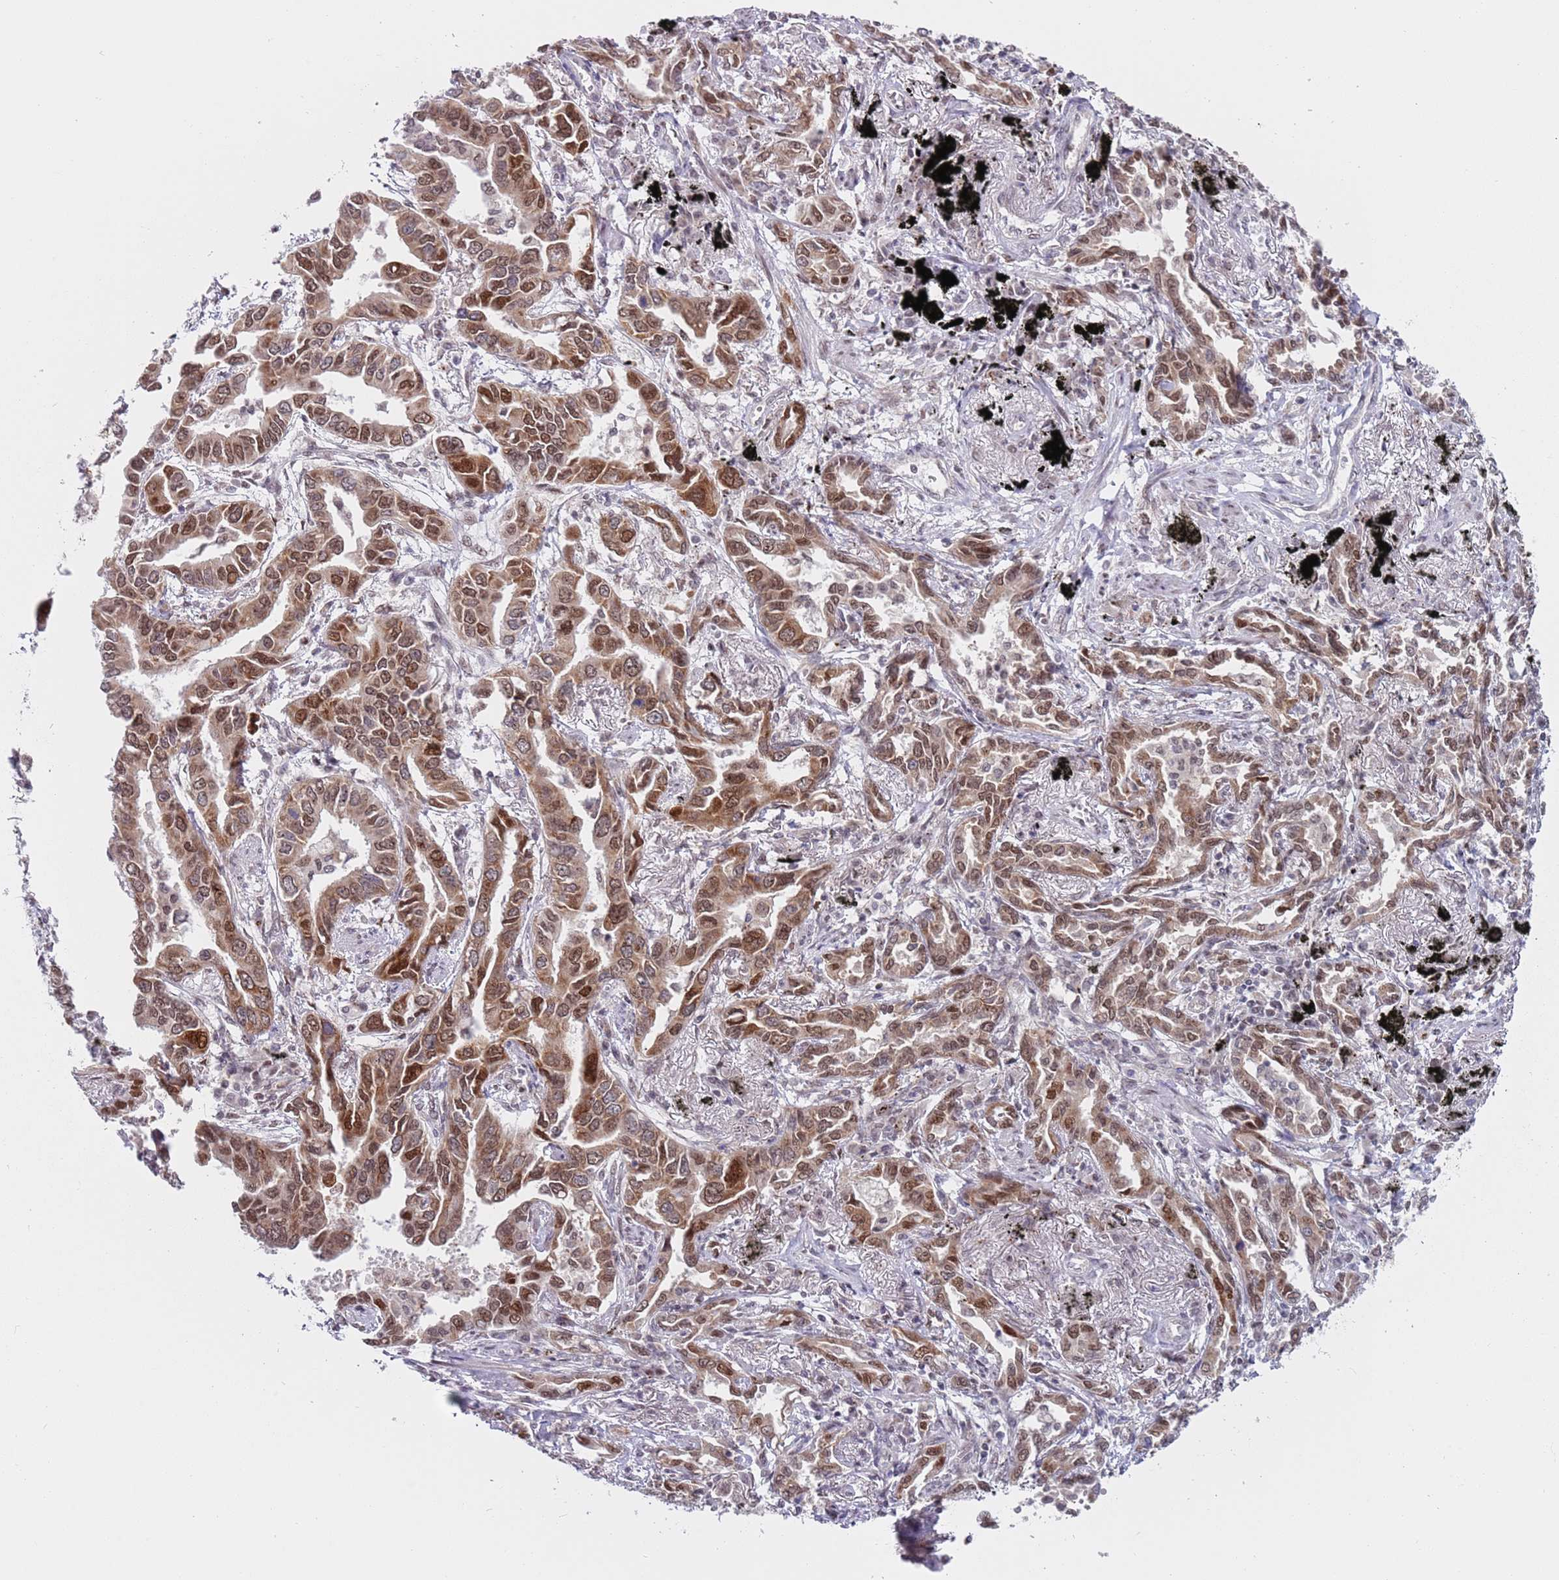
{"staining": {"intensity": "moderate", "quantity": ">75%", "location": "cytoplasmic/membranous,nuclear"}, "tissue": "lung cancer", "cell_type": "Tumor cells", "image_type": "cancer", "snomed": [{"axis": "morphology", "description": "Adenocarcinoma, NOS"}, {"axis": "topography", "description": "Lung"}], "caption": "This histopathology image reveals lung cancer (adenocarcinoma) stained with IHC to label a protein in brown. The cytoplasmic/membranous and nuclear of tumor cells show moderate positivity for the protein. Nuclei are counter-stained blue.", "gene": "SLC25A32", "patient": {"sex": "male", "age": 67}}